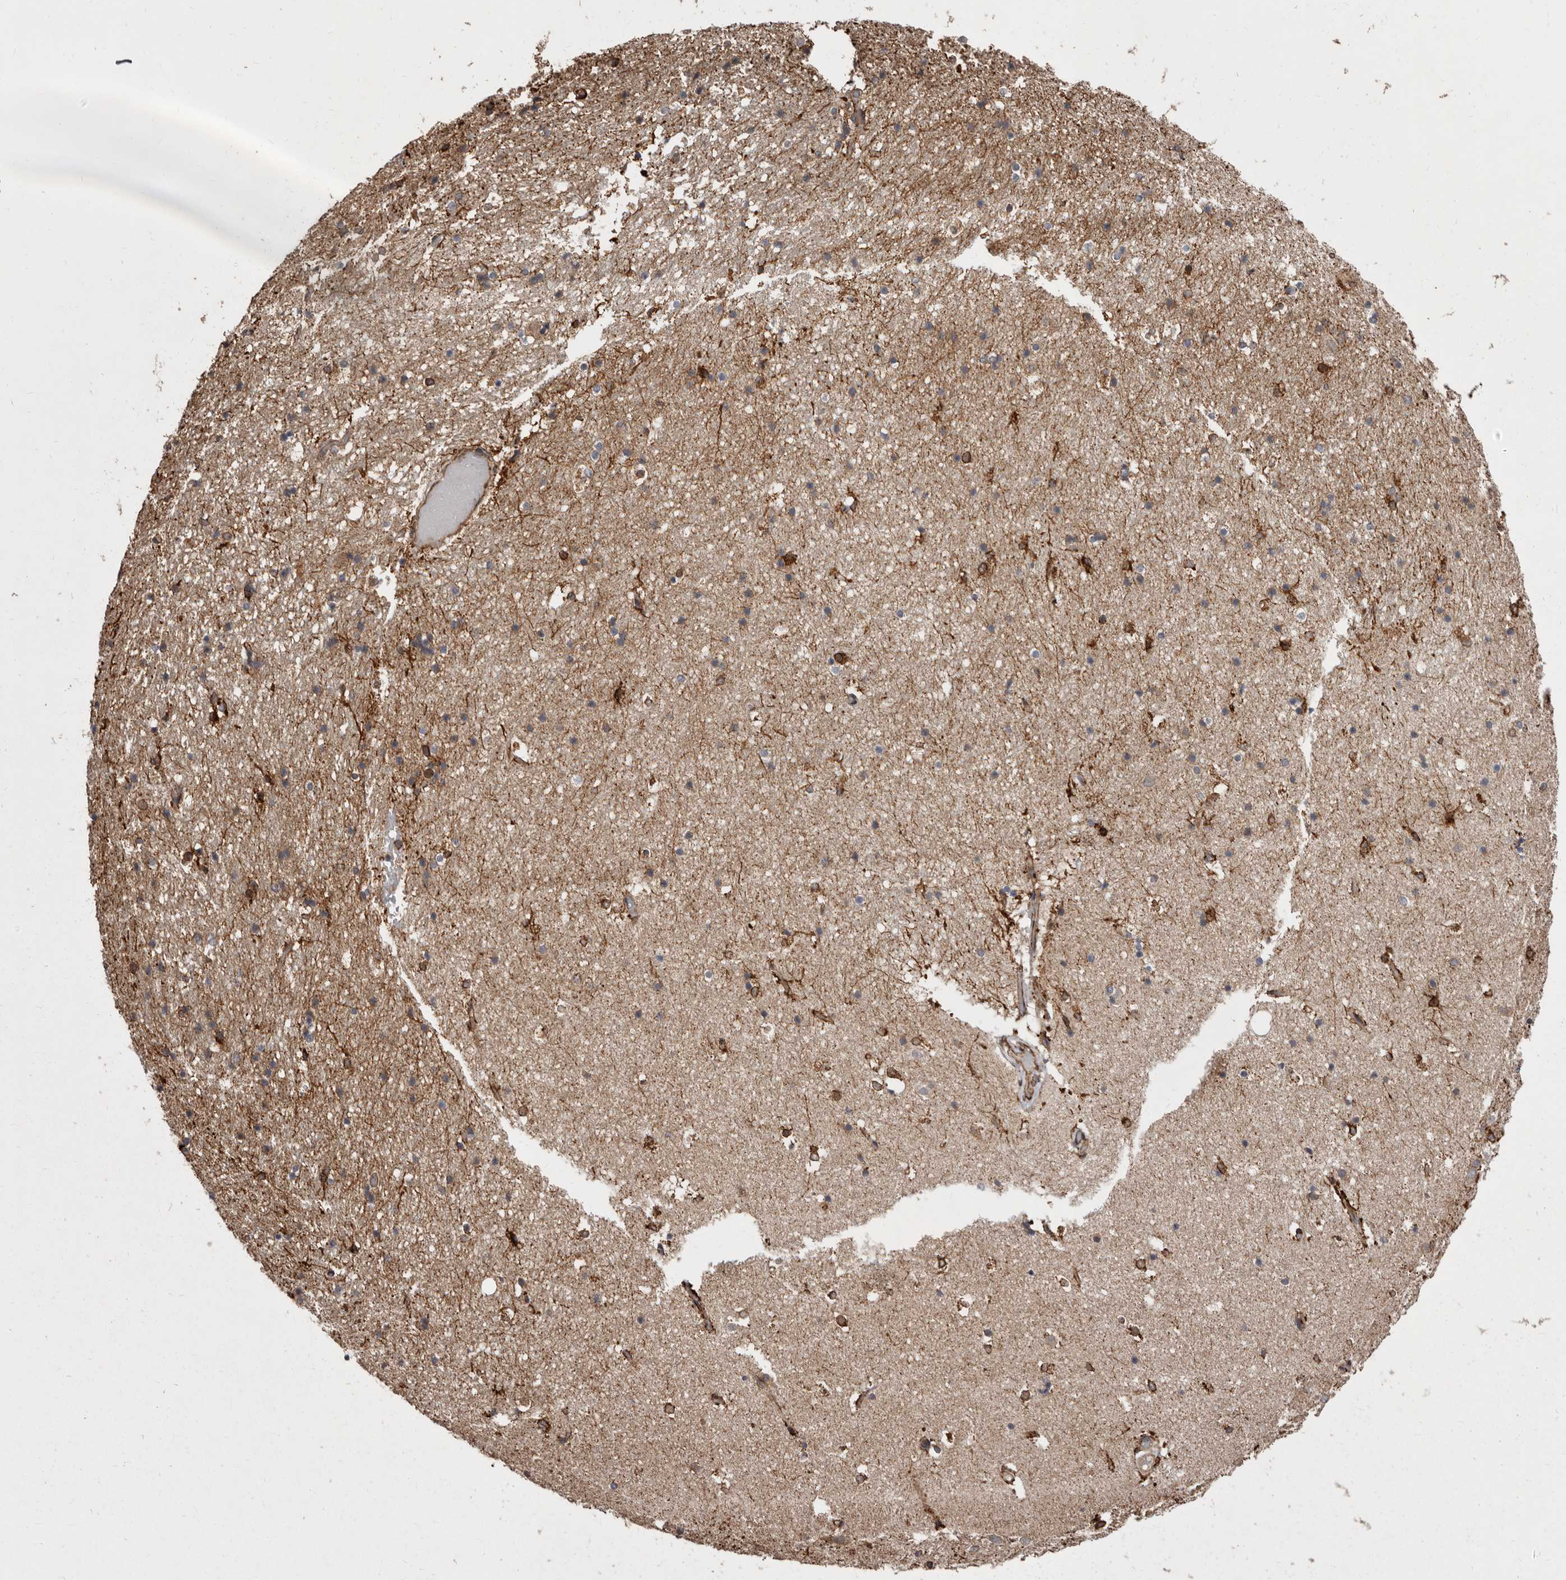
{"staining": {"intensity": "strong", "quantity": "25%-75%", "location": "cytoplasmic/membranous"}, "tissue": "hippocampus", "cell_type": "Glial cells", "image_type": "normal", "snomed": [{"axis": "morphology", "description": "Normal tissue, NOS"}, {"axis": "topography", "description": "Hippocampus"}], "caption": "Hippocampus was stained to show a protein in brown. There is high levels of strong cytoplasmic/membranous positivity in approximately 25%-75% of glial cells.", "gene": "FLAD1", "patient": {"sex": "female", "age": 52}}